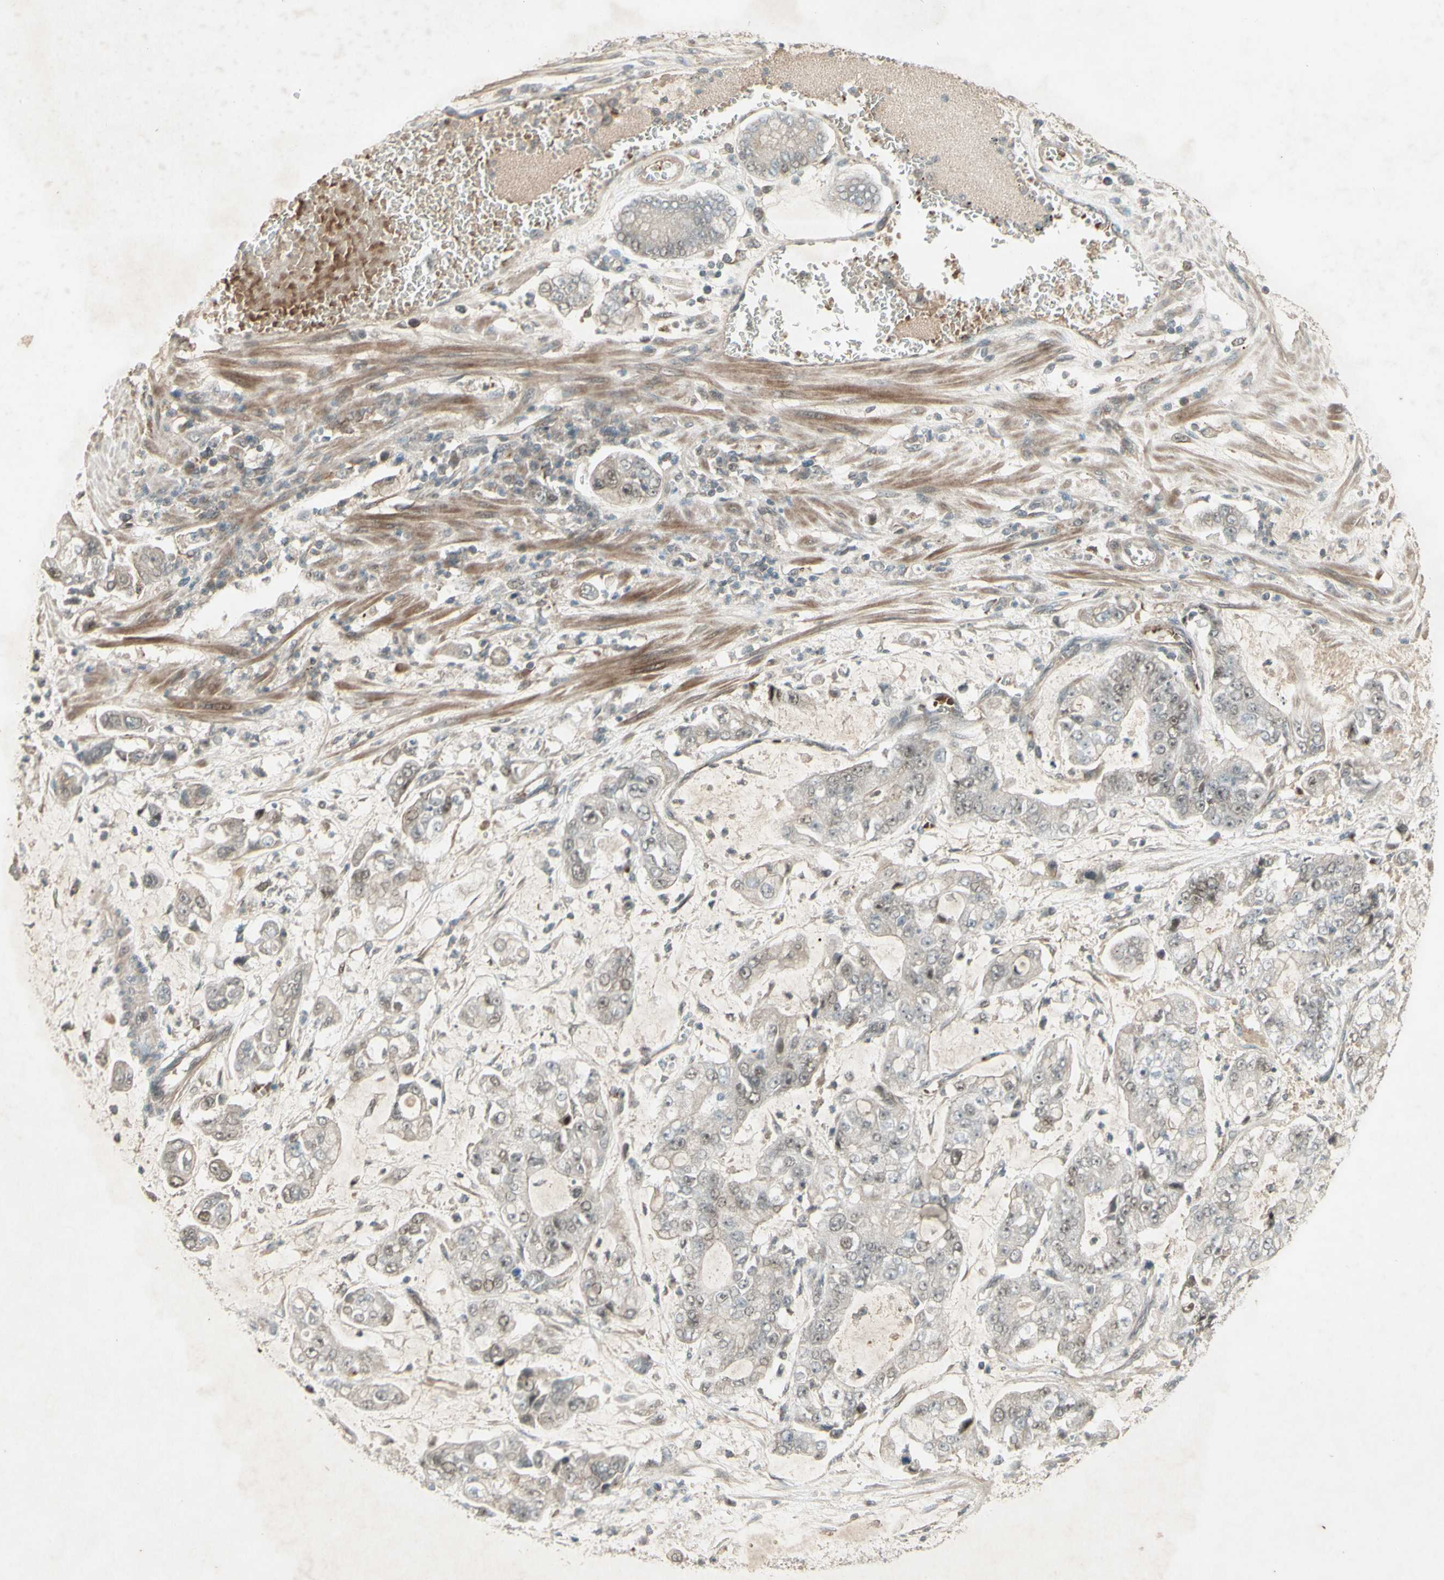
{"staining": {"intensity": "weak", "quantity": "25%-75%", "location": "cytoplasmic/membranous,nuclear"}, "tissue": "stomach cancer", "cell_type": "Tumor cells", "image_type": "cancer", "snomed": [{"axis": "morphology", "description": "Adenocarcinoma, NOS"}, {"axis": "topography", "description": "Stomach"}], "caption": "Tumor cells demonstrate low levels of weak cytoplasmic/membranous and nuclear positivity in approximately 25%-75% of cells in human adenocarcinoma (stomach).", "gene": "MSH6", "patient": {"sex": "male", "age": 76}}